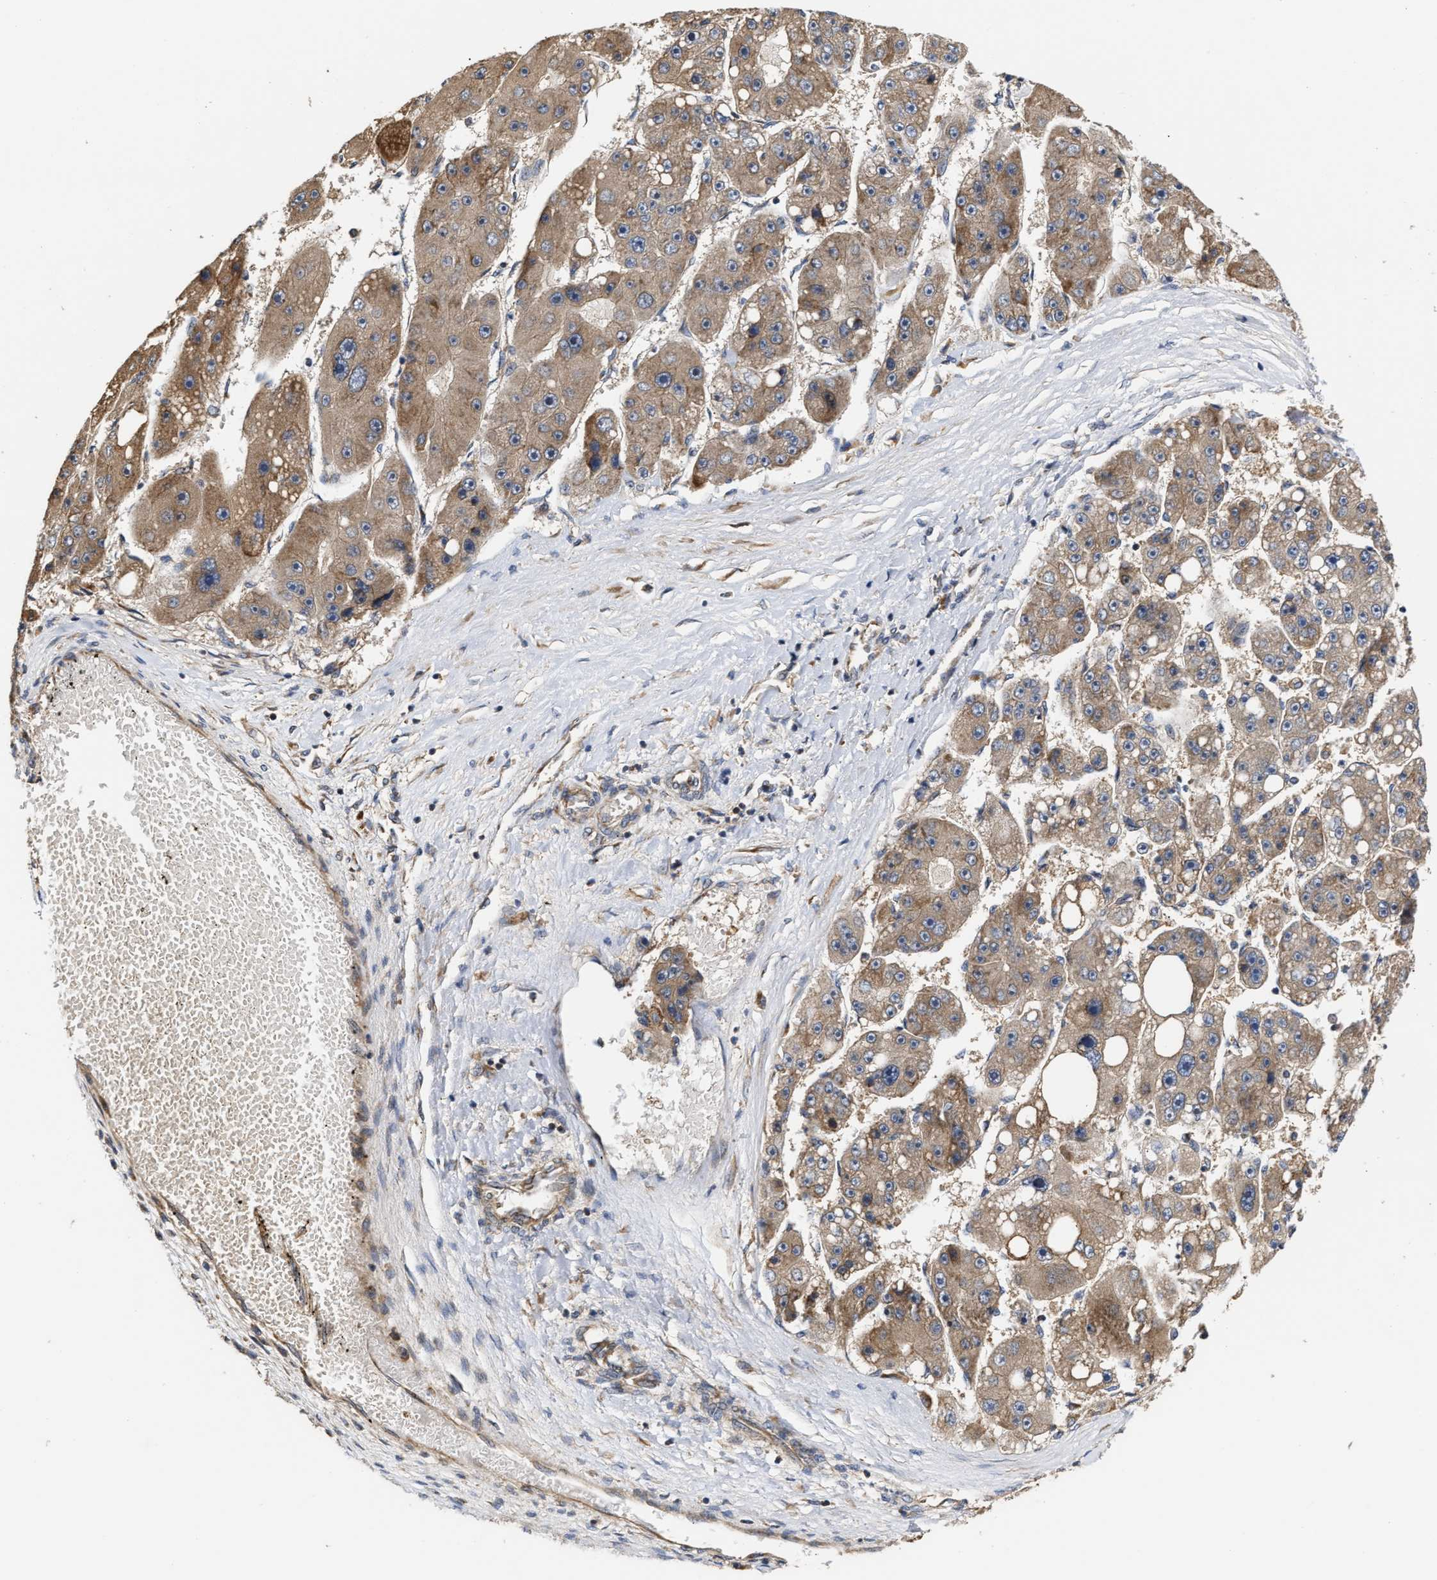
{"staining": {"intensity": "moderate", "quantity": ">75%", "location": "cytoplasmic/membranous"}, "tissue": "liver cancer", "cell_type": "Tumor cells", "image_type": "cancer", "snomed": [{"axis": "morphology", "description": "Carcinoma, Hepatocellular, NOS"}, {"axis": "topography", "description": "Liver"}], "caption": "Moderate cytoplasmic/membranous staining for a protein is appreciated in about >75% of tumor cells of liver cancer using immunohistochemistry (IHC).", "gene": "CLIP2", "patient": {"sex": "female", "age": 61}}